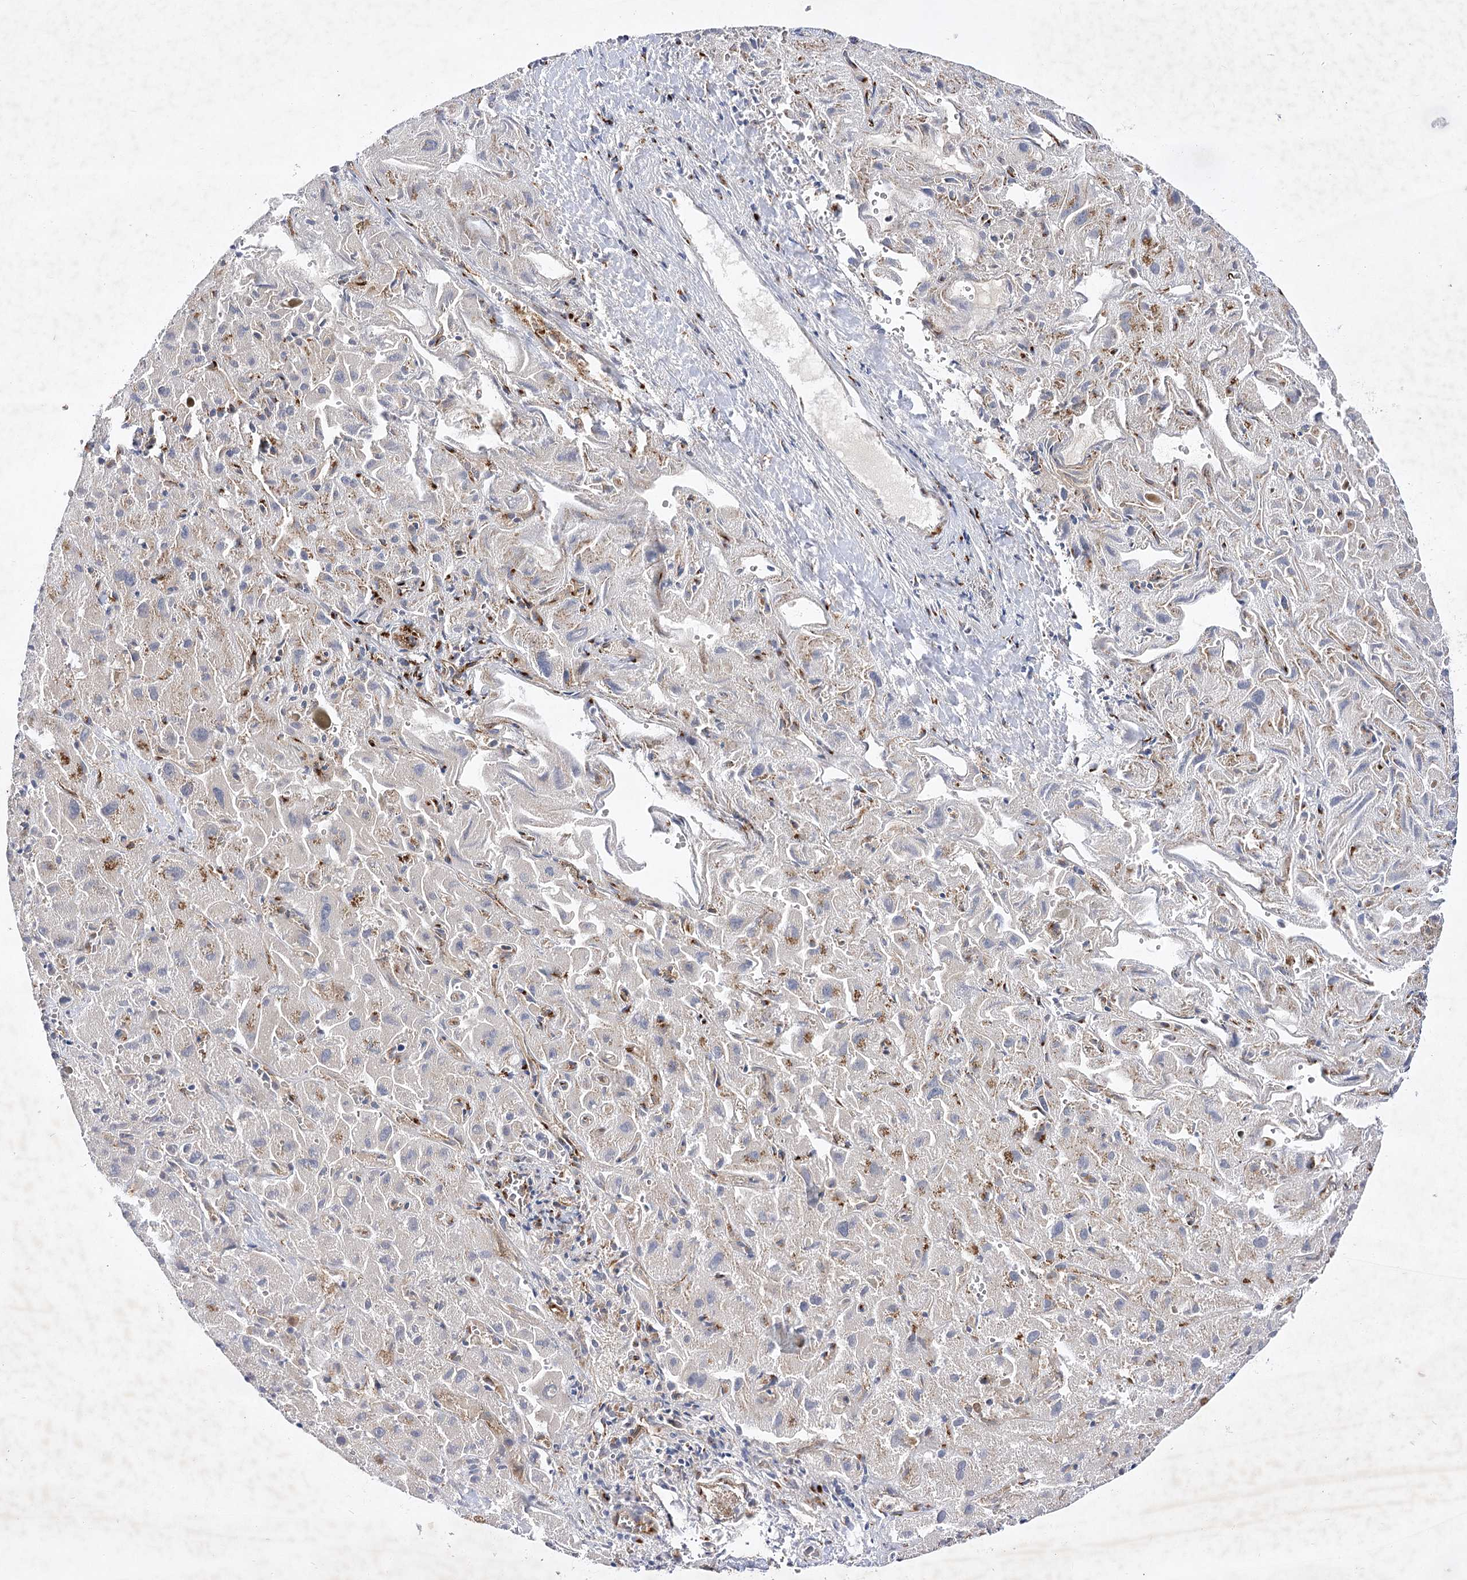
{"staining": {"intensity": "moderate", "quantity": "<25%", "location": "cytoplasmic/membranous"}, "tissue": "liver cancer", "cell_type": "Tumor cells", "image_type": "cancer", "snomed": [{"axis": "morphology", "description": "Cholangiocarcinoma"}, {"axis": "topography", "description": "Liver"}], "caption": "Liver cholangiocarcinoma stained with immunohistochemistry (IHC) displays moderate cytoplasmic/membranous positivity in about <25% of tumor cells. Nuclei are stained in blue.", "gene": "ARHGAP31", "patient": {"sex": "female", "age": 52}}